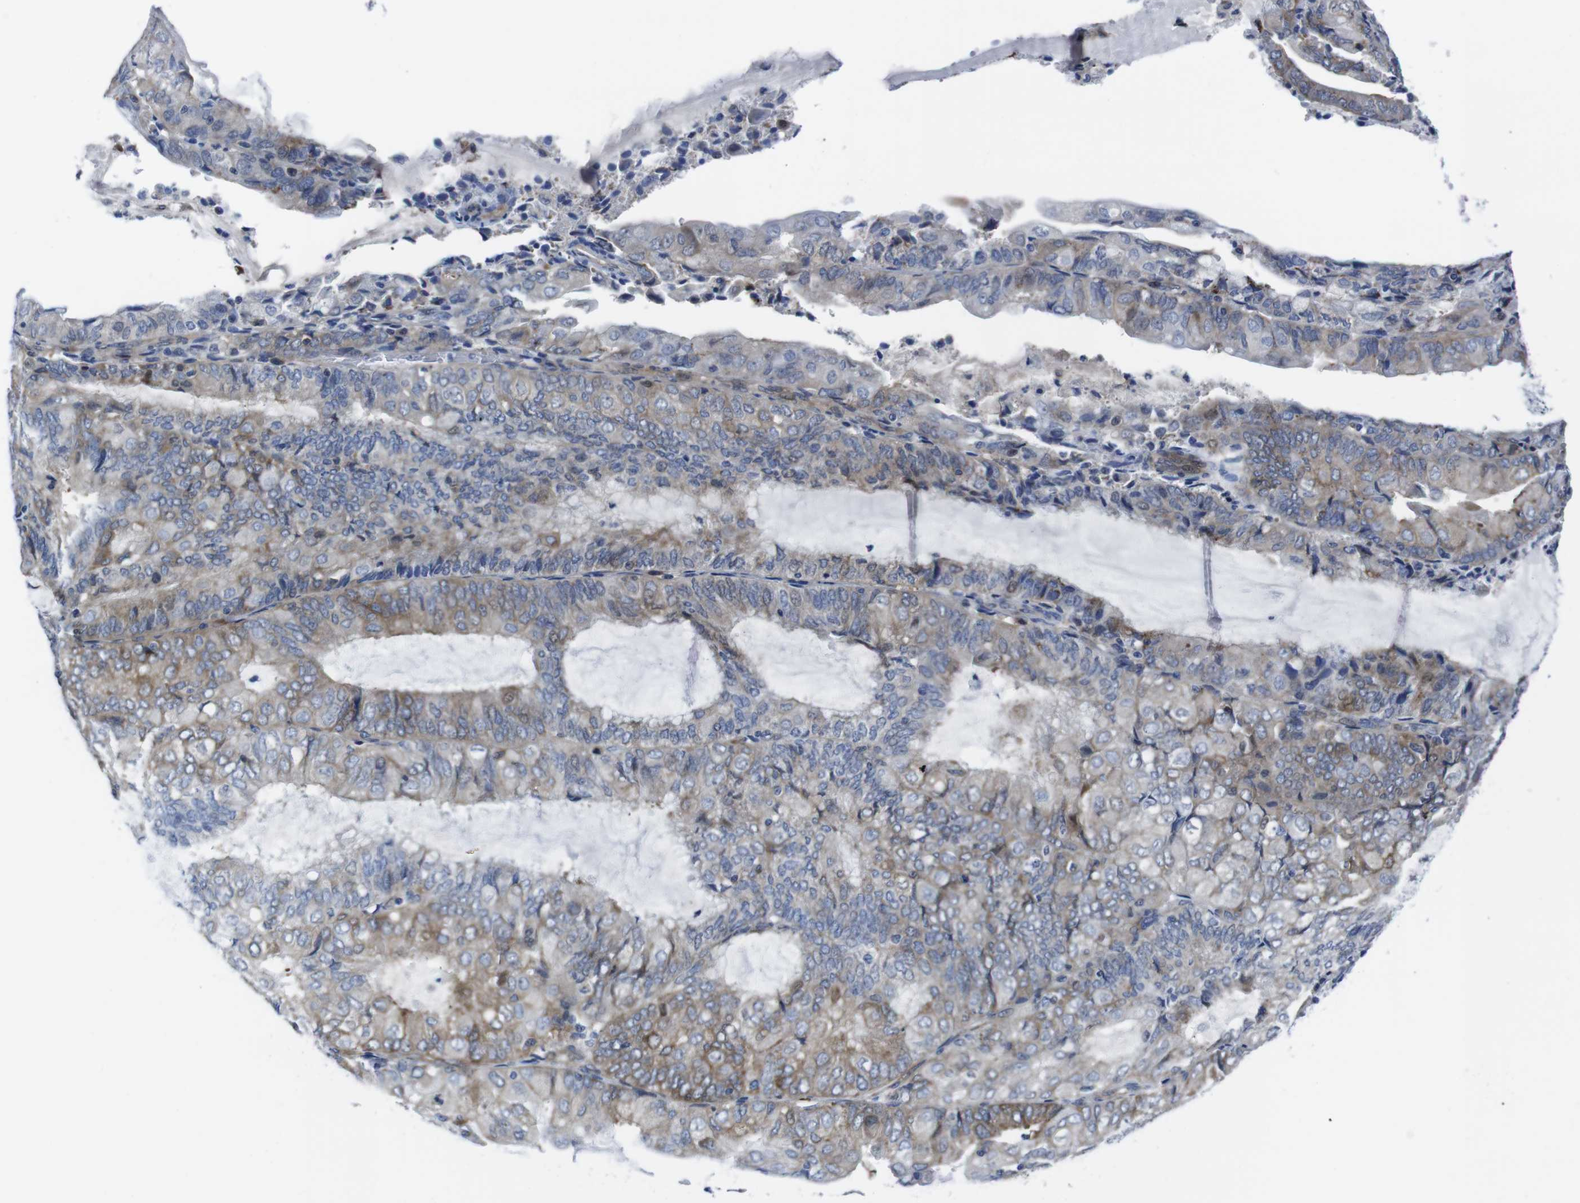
{"staining": {"intensity": "weak", "quantity": ">75%", "location": "cytoplasmic/membranous"}, "tissue": "endometrial cancer", "cell_type": "Tumor cells", "image_type": "cancer", "snomed": [{"axis": "morphology", "description": "Adenocarcinoma, NOS"}, {"axis": "topography", "description": "Endometrium"}], "caption": "Immunohistochemical staining of human adenocarcinoma (endometrial) reveals low levels of weak cytoplasmic/membranous positivity in approximately >75% of tumor cells.", "gene": "EIF4A1", "patient": {"sex": "female", "age": 81}}